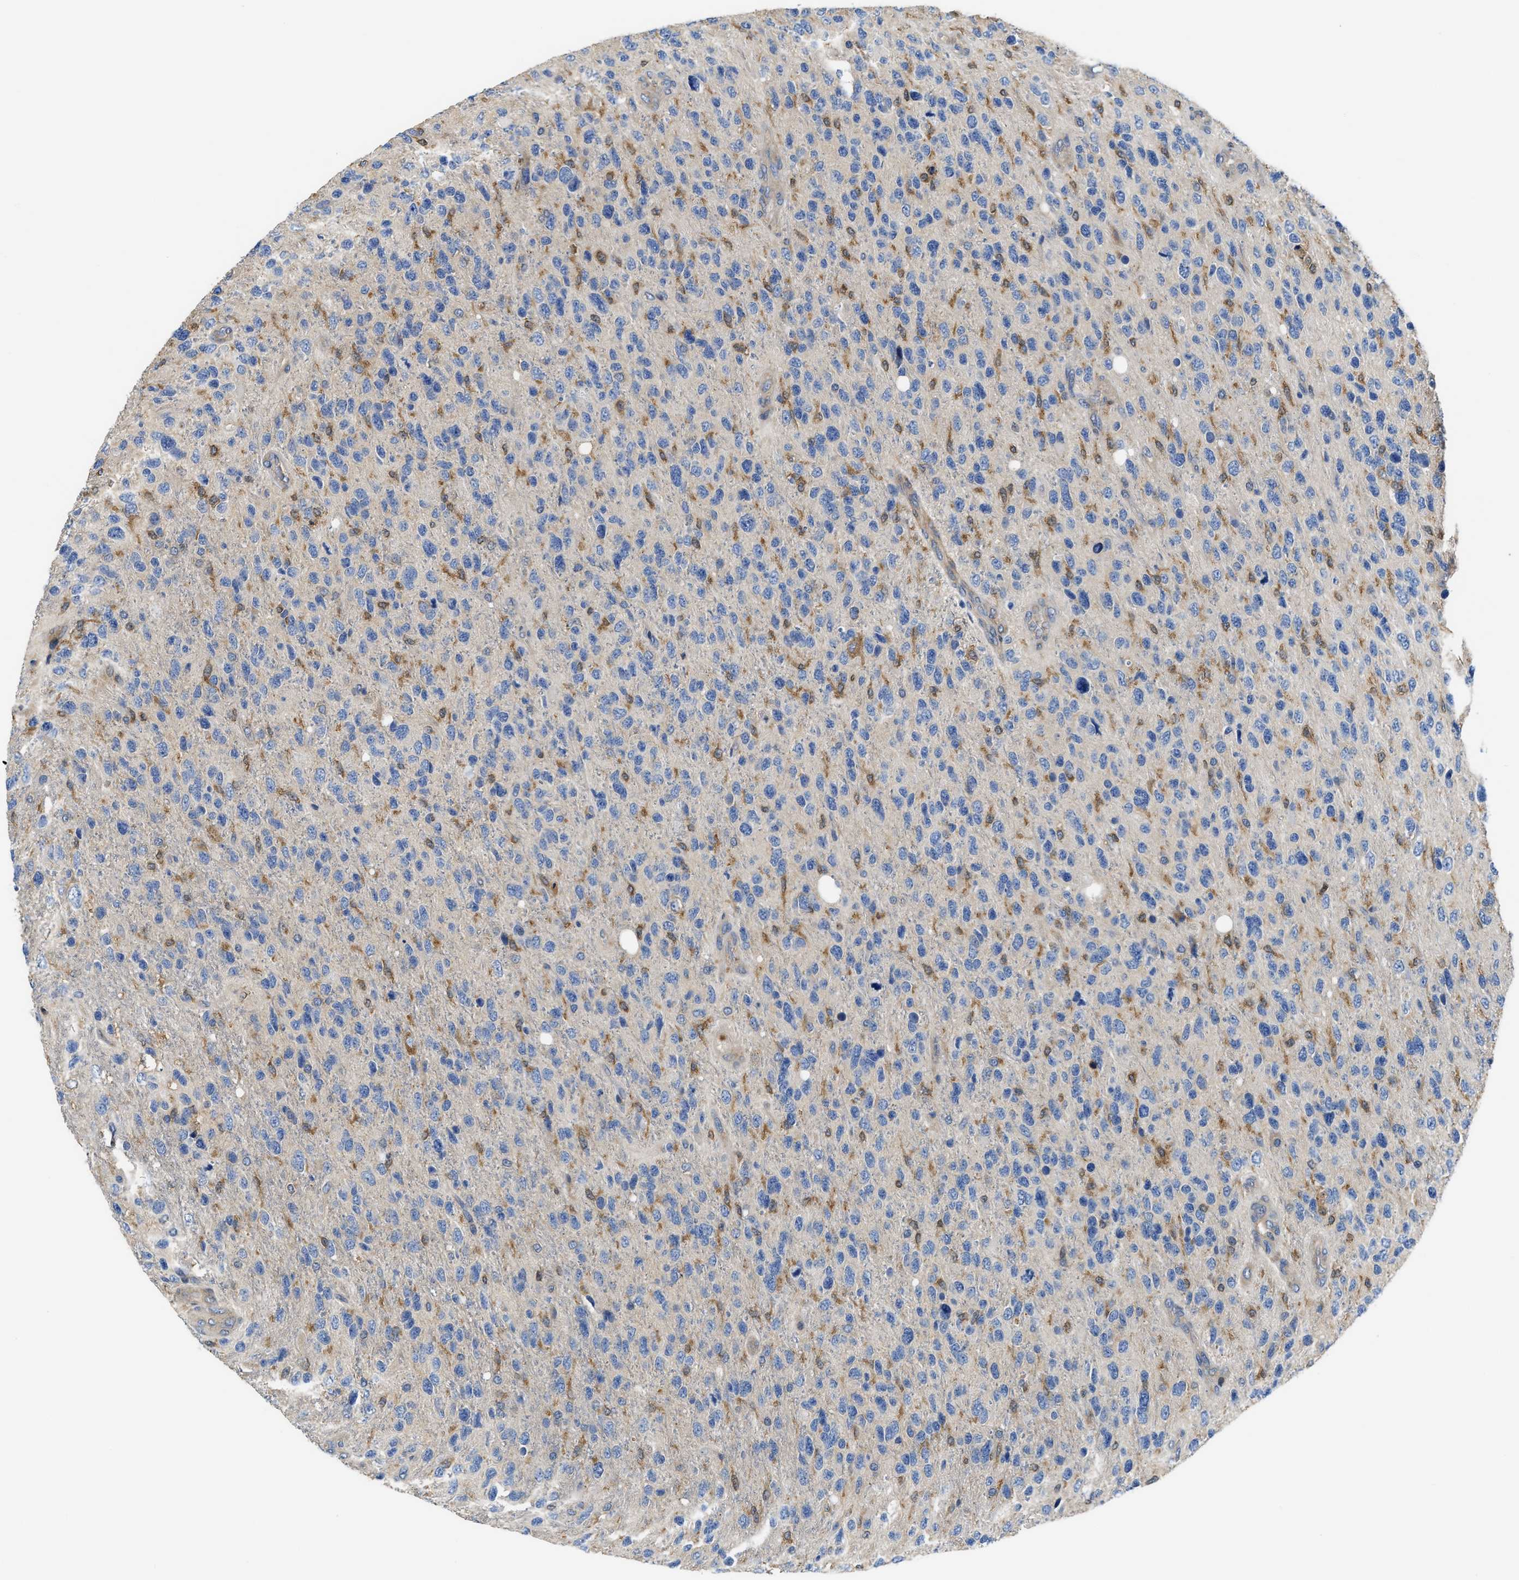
{"staining": {"intensity": "negative", "quantity": "none", "location": "none"}, "tissue": "glioma", "cell_type": "Tumor cells", "image_type": "cancer", "snomed": [{"axis": "morphology", "description": "Glioma, malignant, High grade"}, {"axis": "topography", "description": "Brain"}], "caption": "The IHC micrograph has no significant positivity in tumor cells of malignant glioma (high-grade) tissue.", "gene": "OSTF1", "patient": {"sex": "female", "age": 58}}